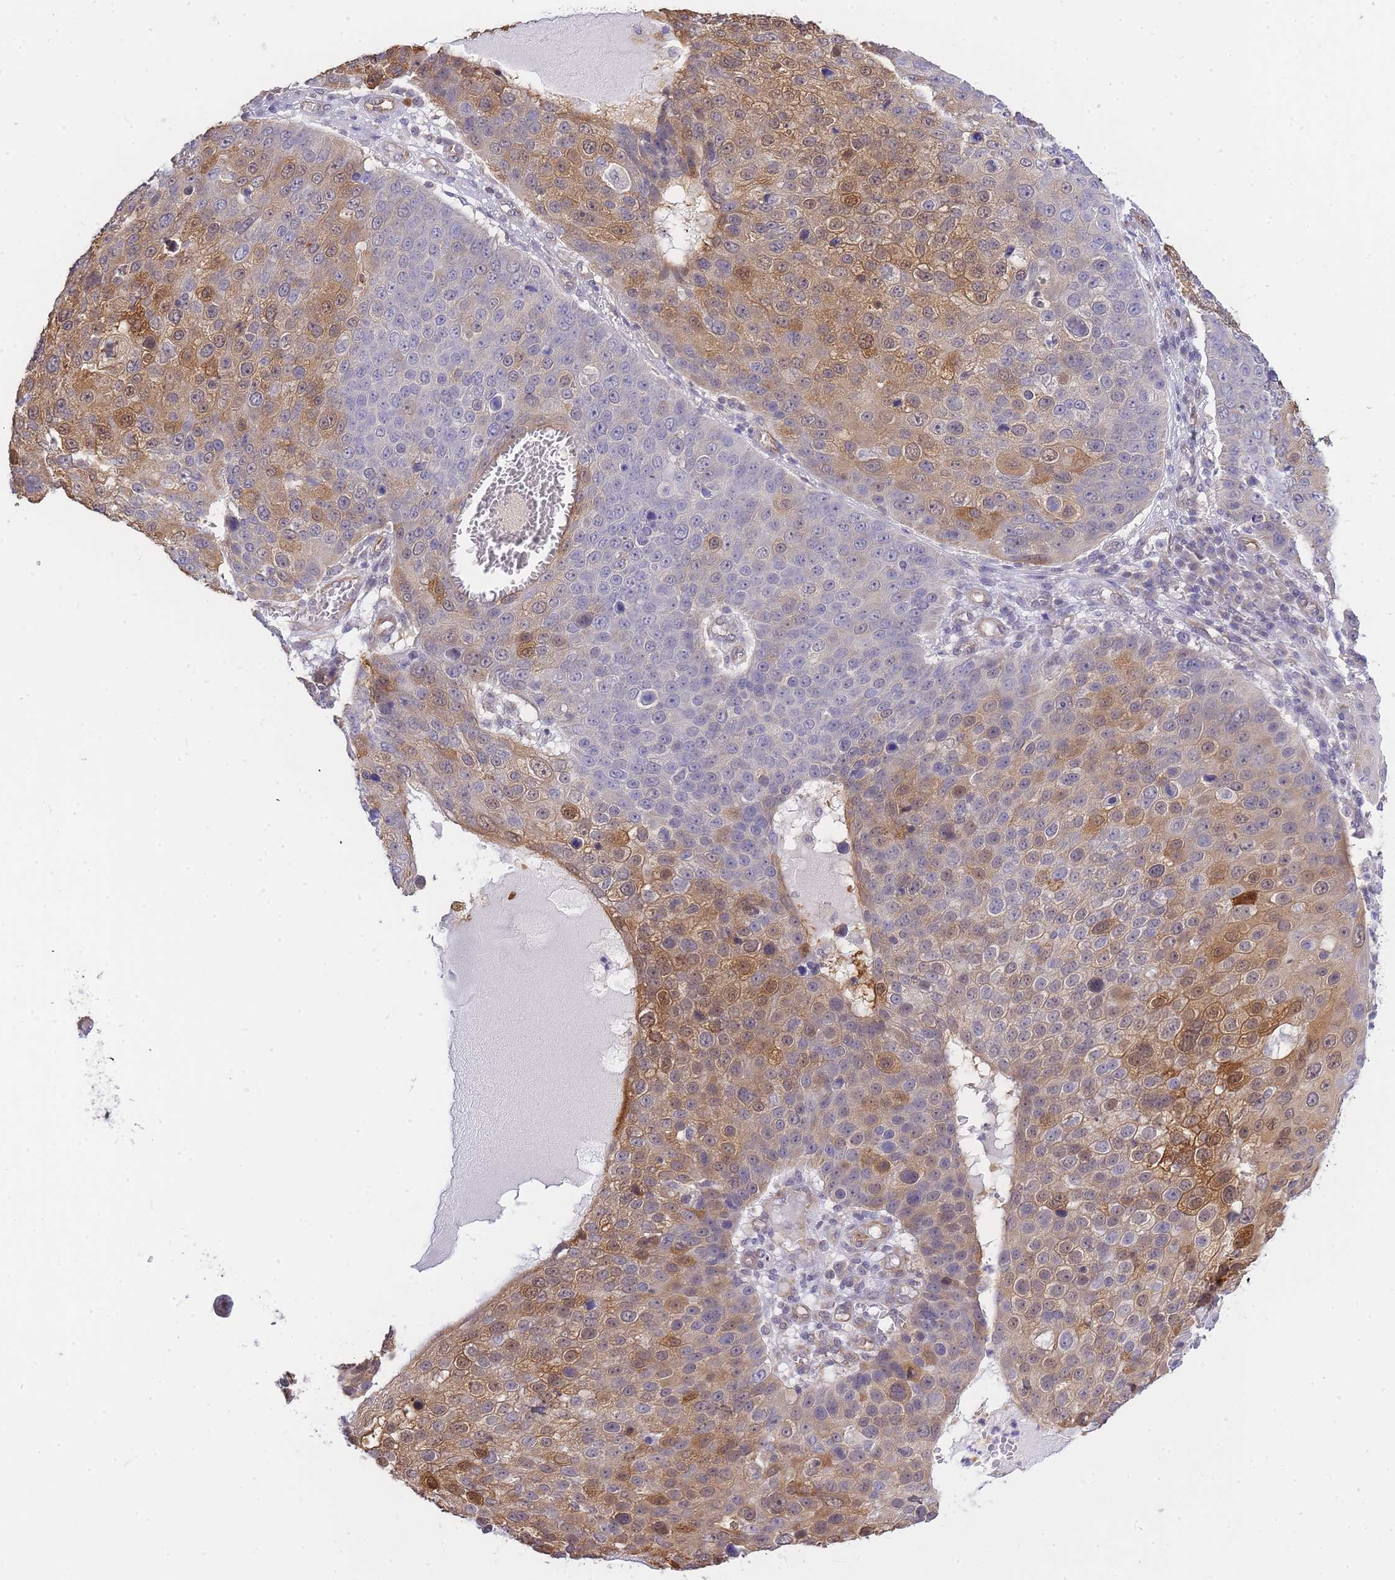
{"staining": {"intensity": "moderate", "quantity": "25%-75%", "location": "cytoplasmic/membranous,nuclear"}, "tissue": "skin cancer", "cell_type": "Tumor cells", "image_type": "cancer", "snomed": [{"axis": "morphology", "description": "Squamous cell carcinoma, NOS"}, {"axis": "topography", "description": "Skin"}], "caption": "The image exhibits staining of skin squamous cell carcinoma, revealing moderate cytoplasmic/membranous and nuclear protein positivity (brown color) within tumor cells.", "gene": "C19orf25", "patient": {"sex": "male", "age": 71}}